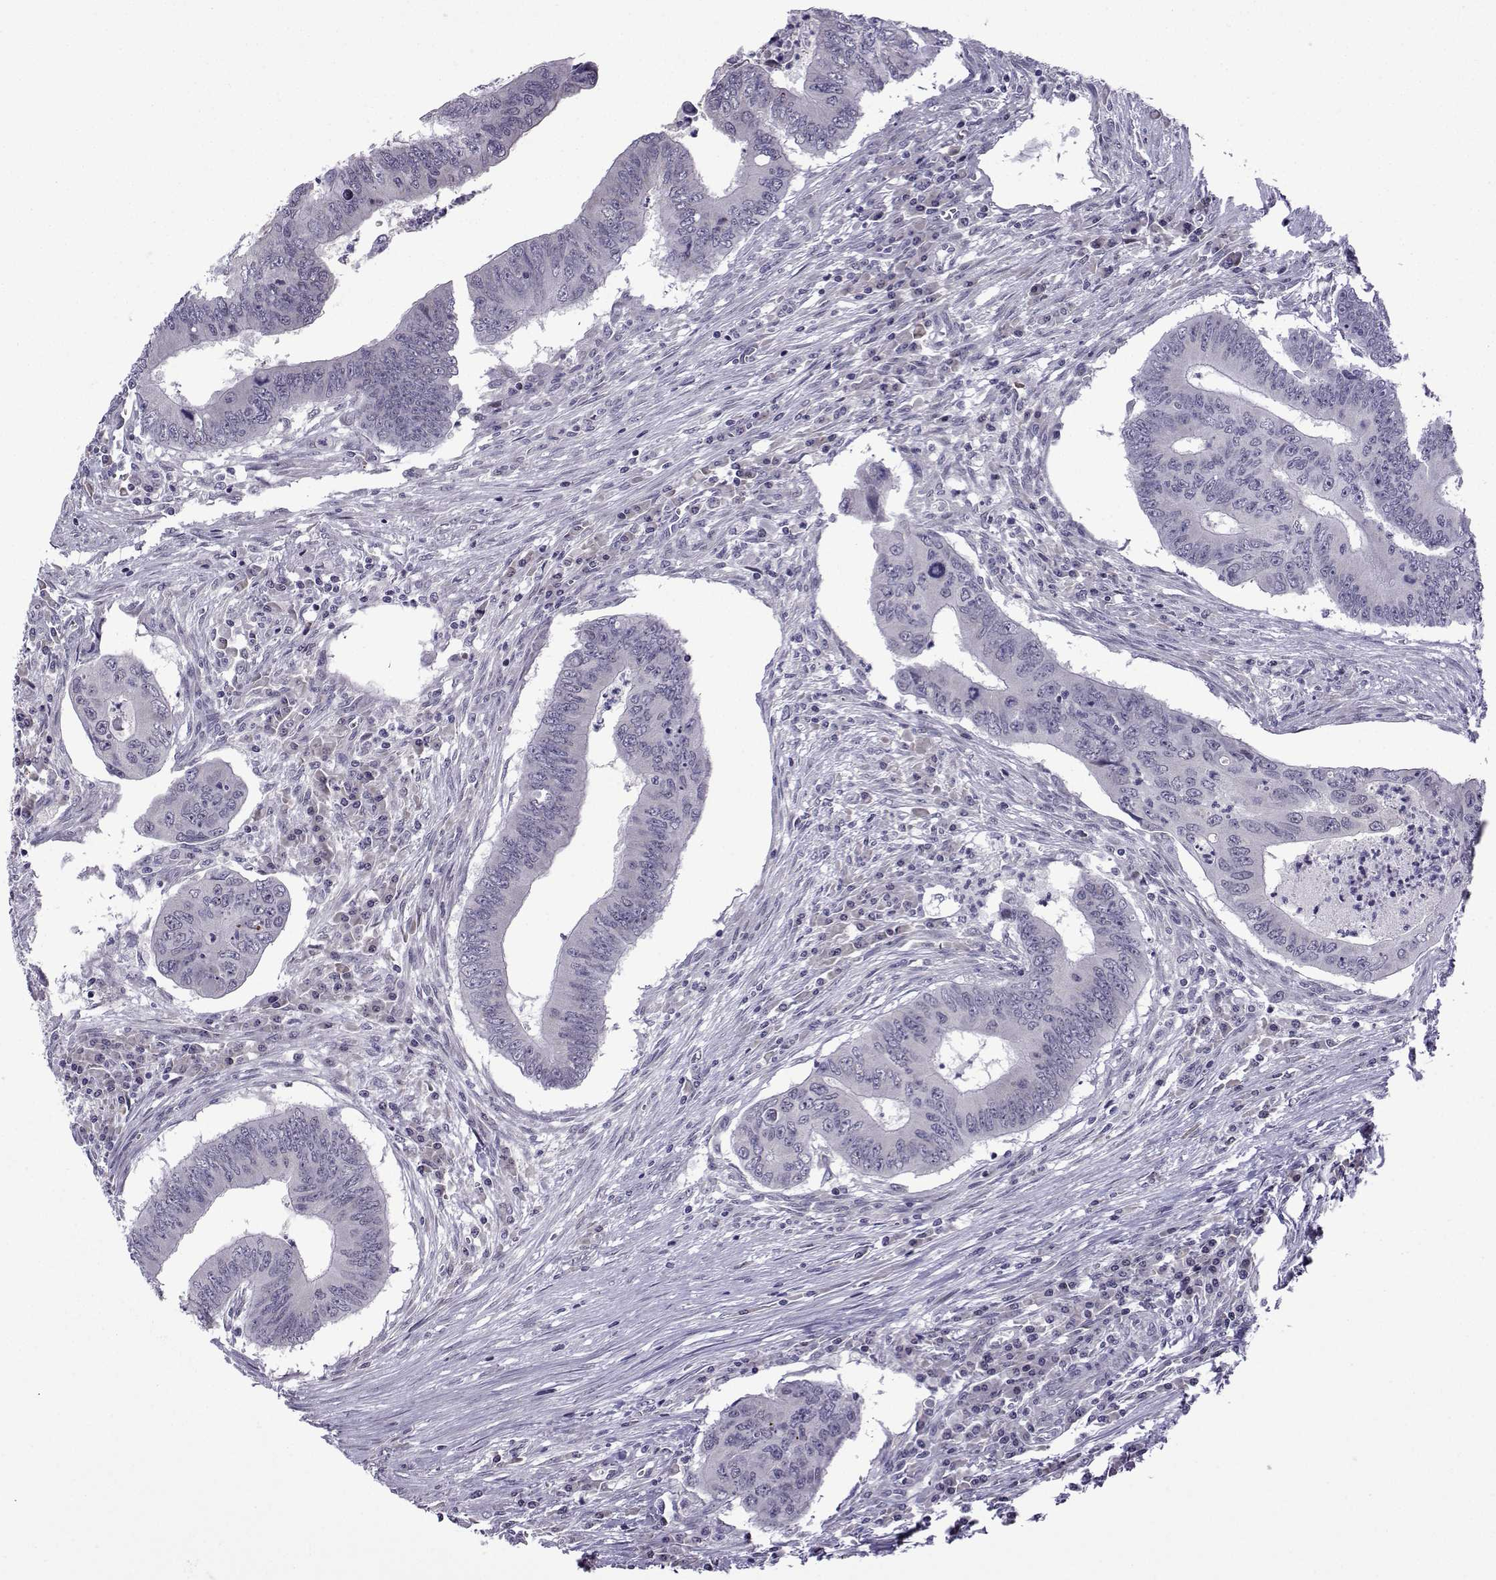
{"staining": {"intensity": "negative", "quantity": "none", "location": "none"}, "tissue": "colorectal cancer", "cell_type": "Tumor cells", "image_type": "cancer", "snomed": [{"axis": "morphology", "description": "Adenocarcinoma, NOS"}, {"axis": "topography", "description": "Colon"}], "caption": "Immunohistochemical staining of human colorectal cancer reveals no significant staining in tumor cells.", "gene": "FGF3", "patient": {"sex": "male", "age": 53}}